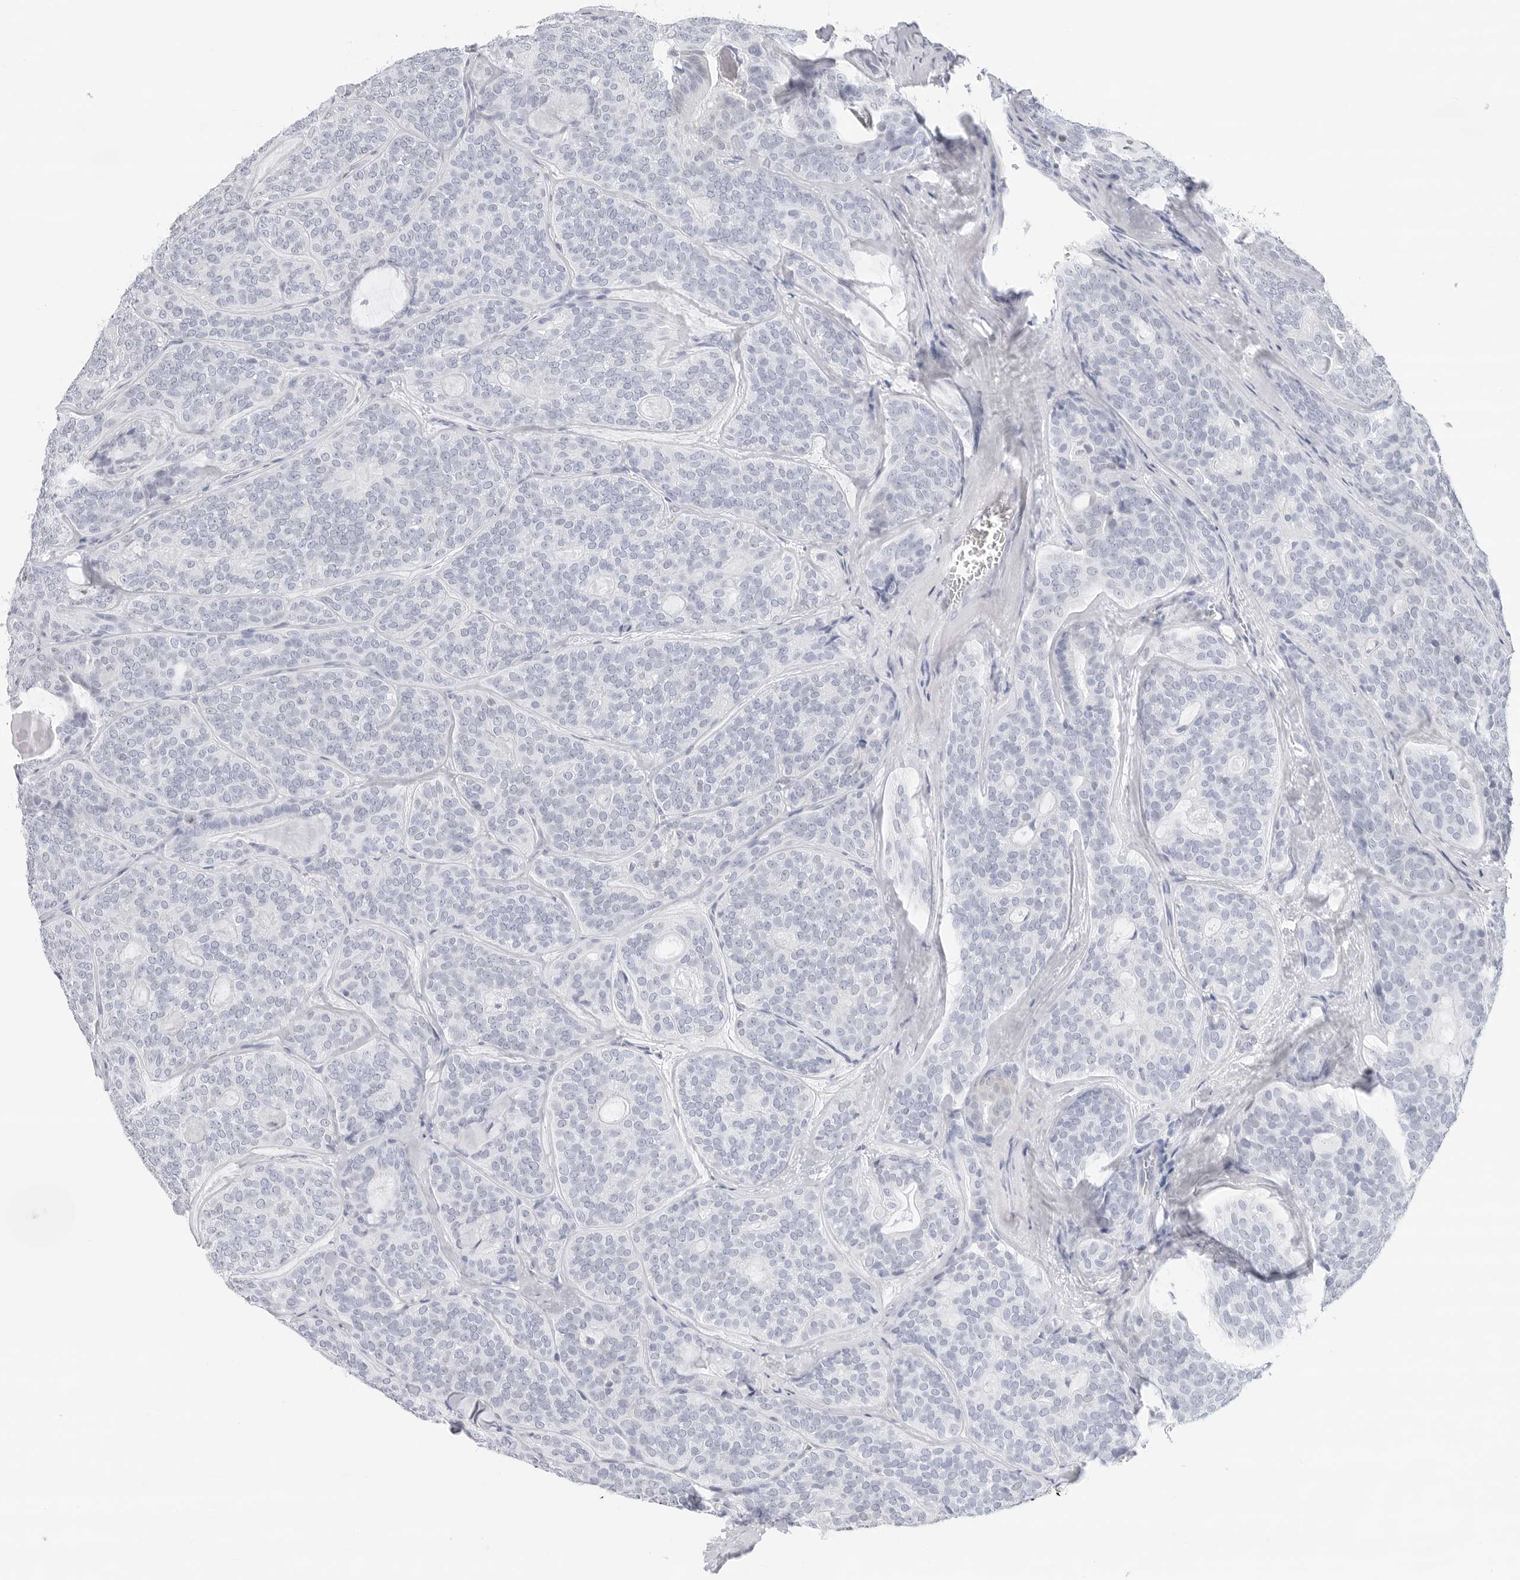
{"staining": {"intensity": "negative", "quantity": "none", "location": "none"}, "tissue": "head and neck cancer", "cell_type": "Tumor cells", "image_type": "cancer", "snomed": [{"axis": "morphology", "description": "Adenocarcinoma, NOS"}, {"axis": "topography", "description": "Head-Neck"}], "caption": "IHC histopathology image of head and neck cancer stained for a protein (brown), which reveals no expression in tumor cells.", "gene": "SLC19A1", "patient": {"sex": "male", "age": 66}}